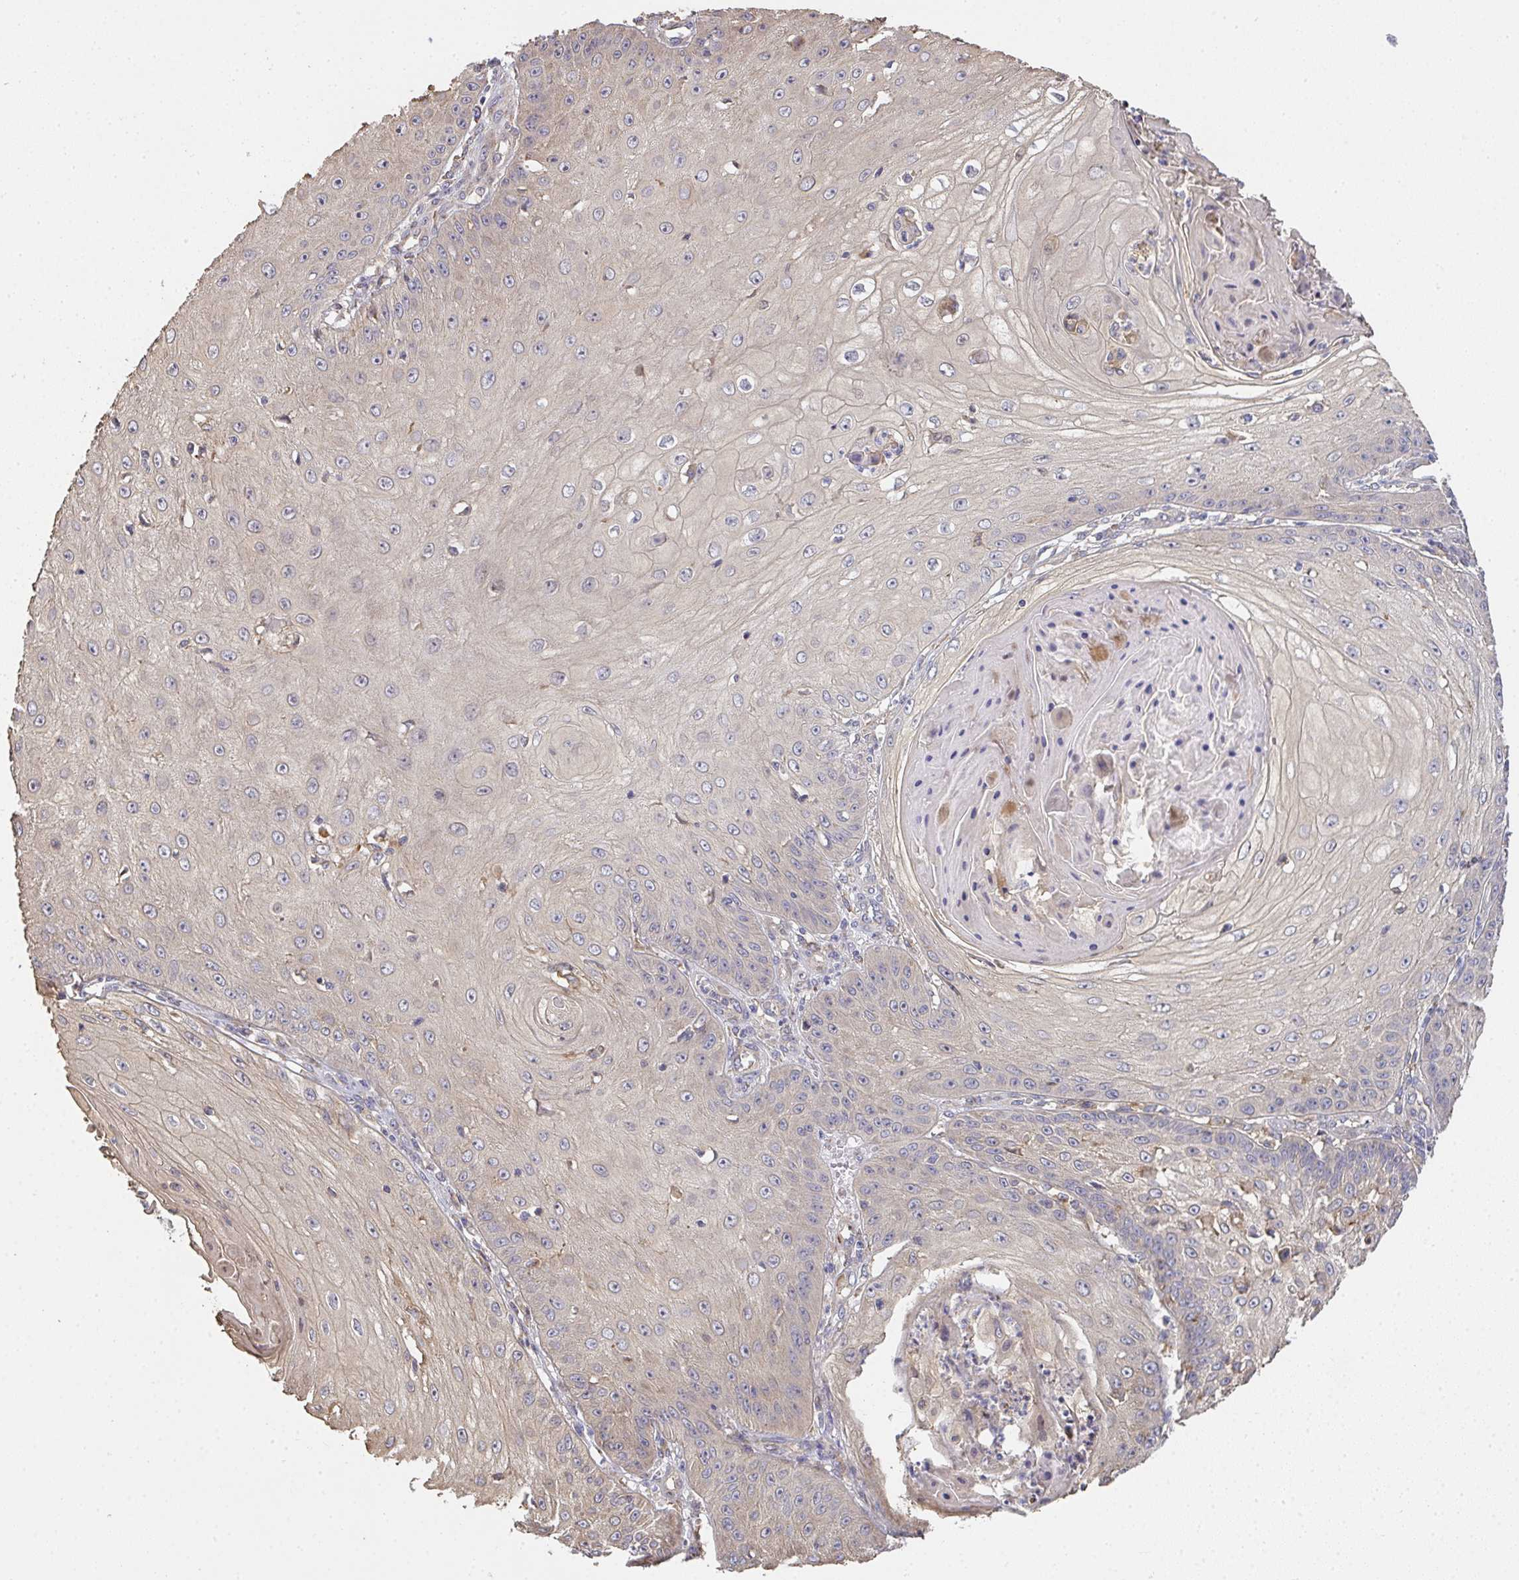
{"staining": {"intensity": "weak", "quantity": "25%-75%", "location": "cytoplasmic/membranous"}, "tissue": "skin cancer", "cell_type": "Tumor cells", "image_type": "cancer", "snomed": [{"axis": "morphology", "description": "Squamous cell carcinoma, NOS"}, {"axis": "topography", "description": "Skin"}], "caption": "Protein staining shows weak cytoplasmic/membranous positivity in about 25%-75% of tumor cells in skin squamous cell carcinoma.", "gene": "EEF1AKMT1", "patient": {"sex": "male", "age": 70}}